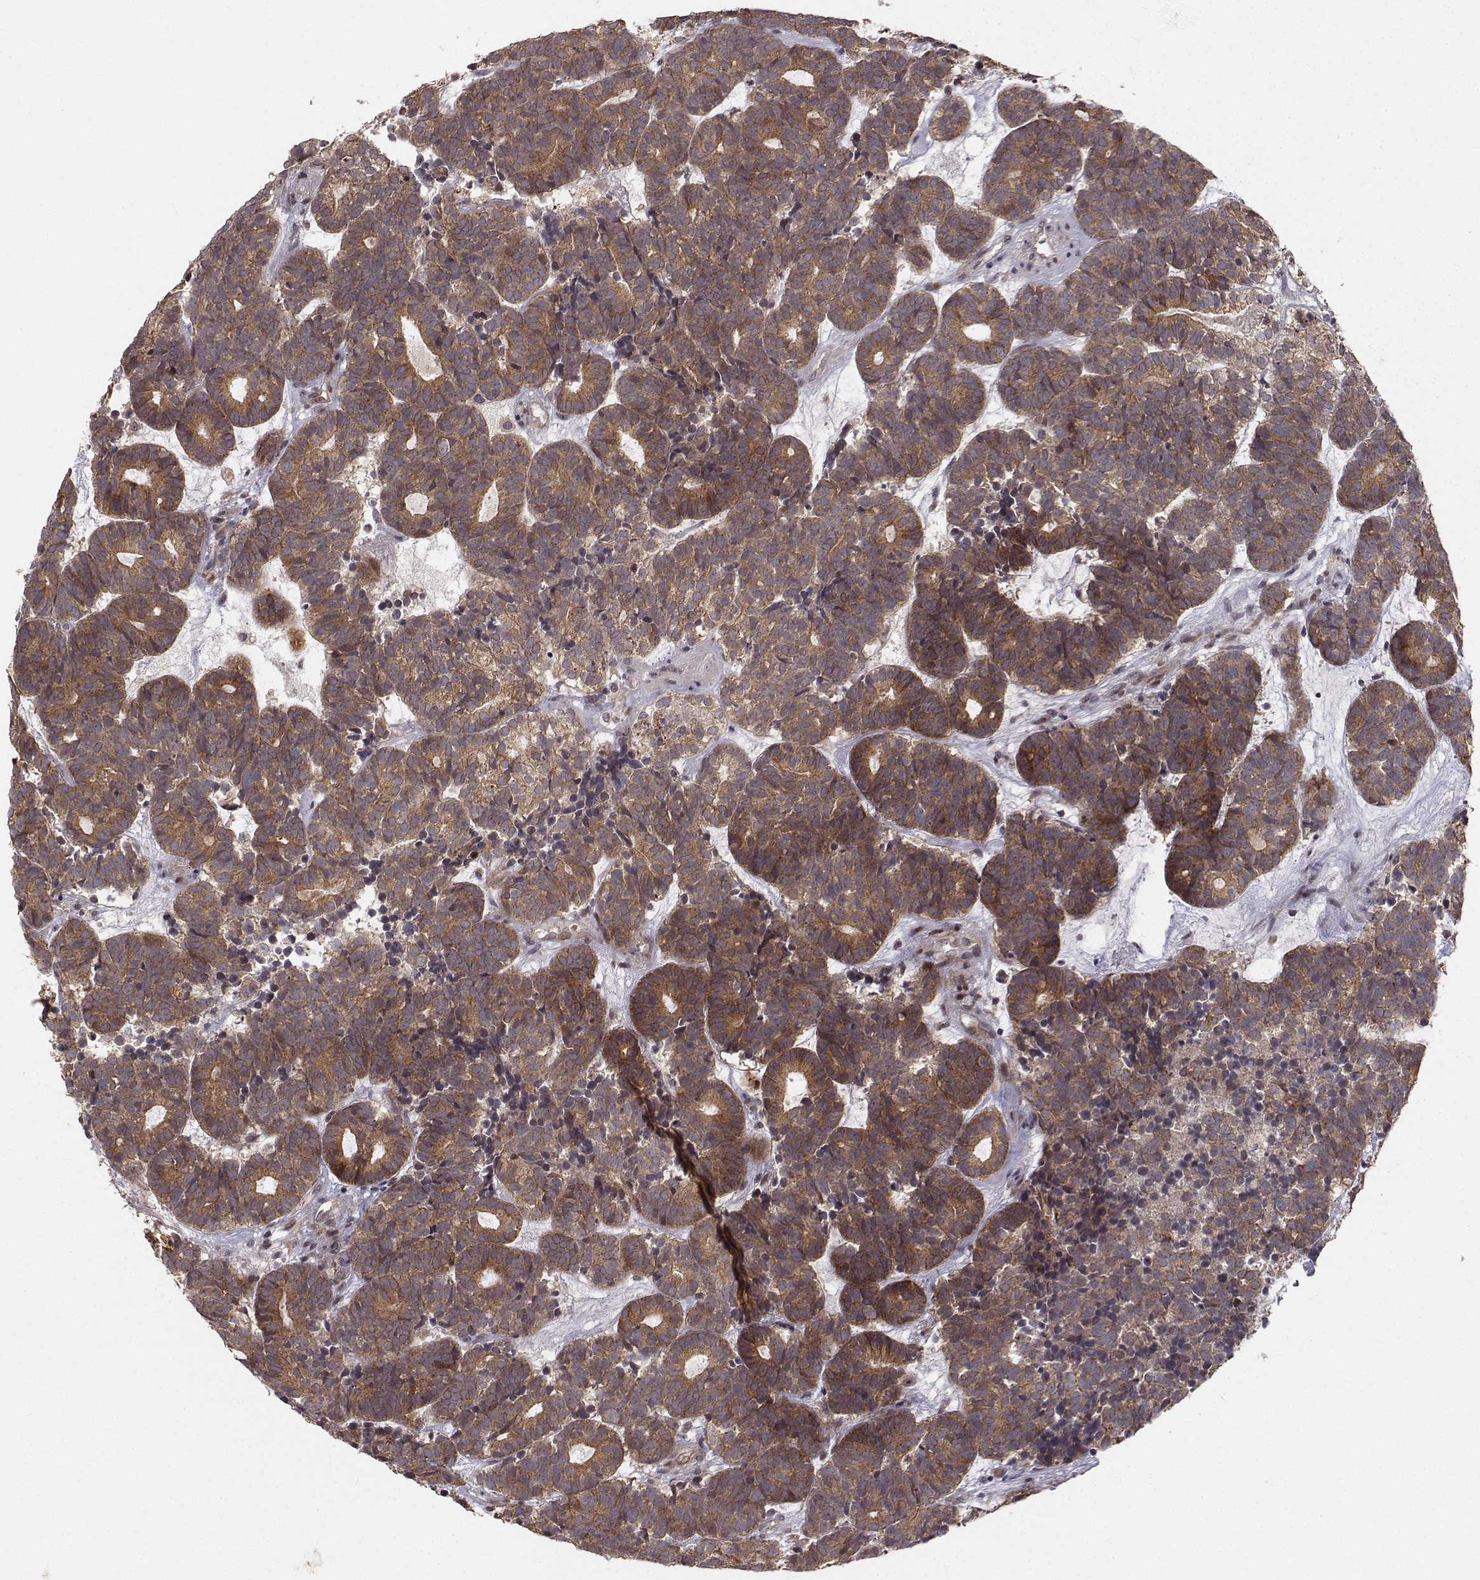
{"staining": {"intensity": "moderate", "quantity": "25%-75%", "location": "cytoplasmic/membranous"}, "tissue": "head and neck cancer", "cell_type": "Tumor cells", "image_type": "cancer", "snomed": [{"axis": "morphology", "description": "Adenocarcinoma, NOS"}, {"axis": "topography", "description": "Head-Neck"}], "caption": "Head and neck cancer tissue shows moderate cytoplasmic/membranous staining in about 25%-75% of tumor cells (DAB (3,3'-diaminobenzidine) = brown stain, brightfield microscopy at high magnification).", "gene": "APC", "patient": {"sex": "female", "age": 81}}